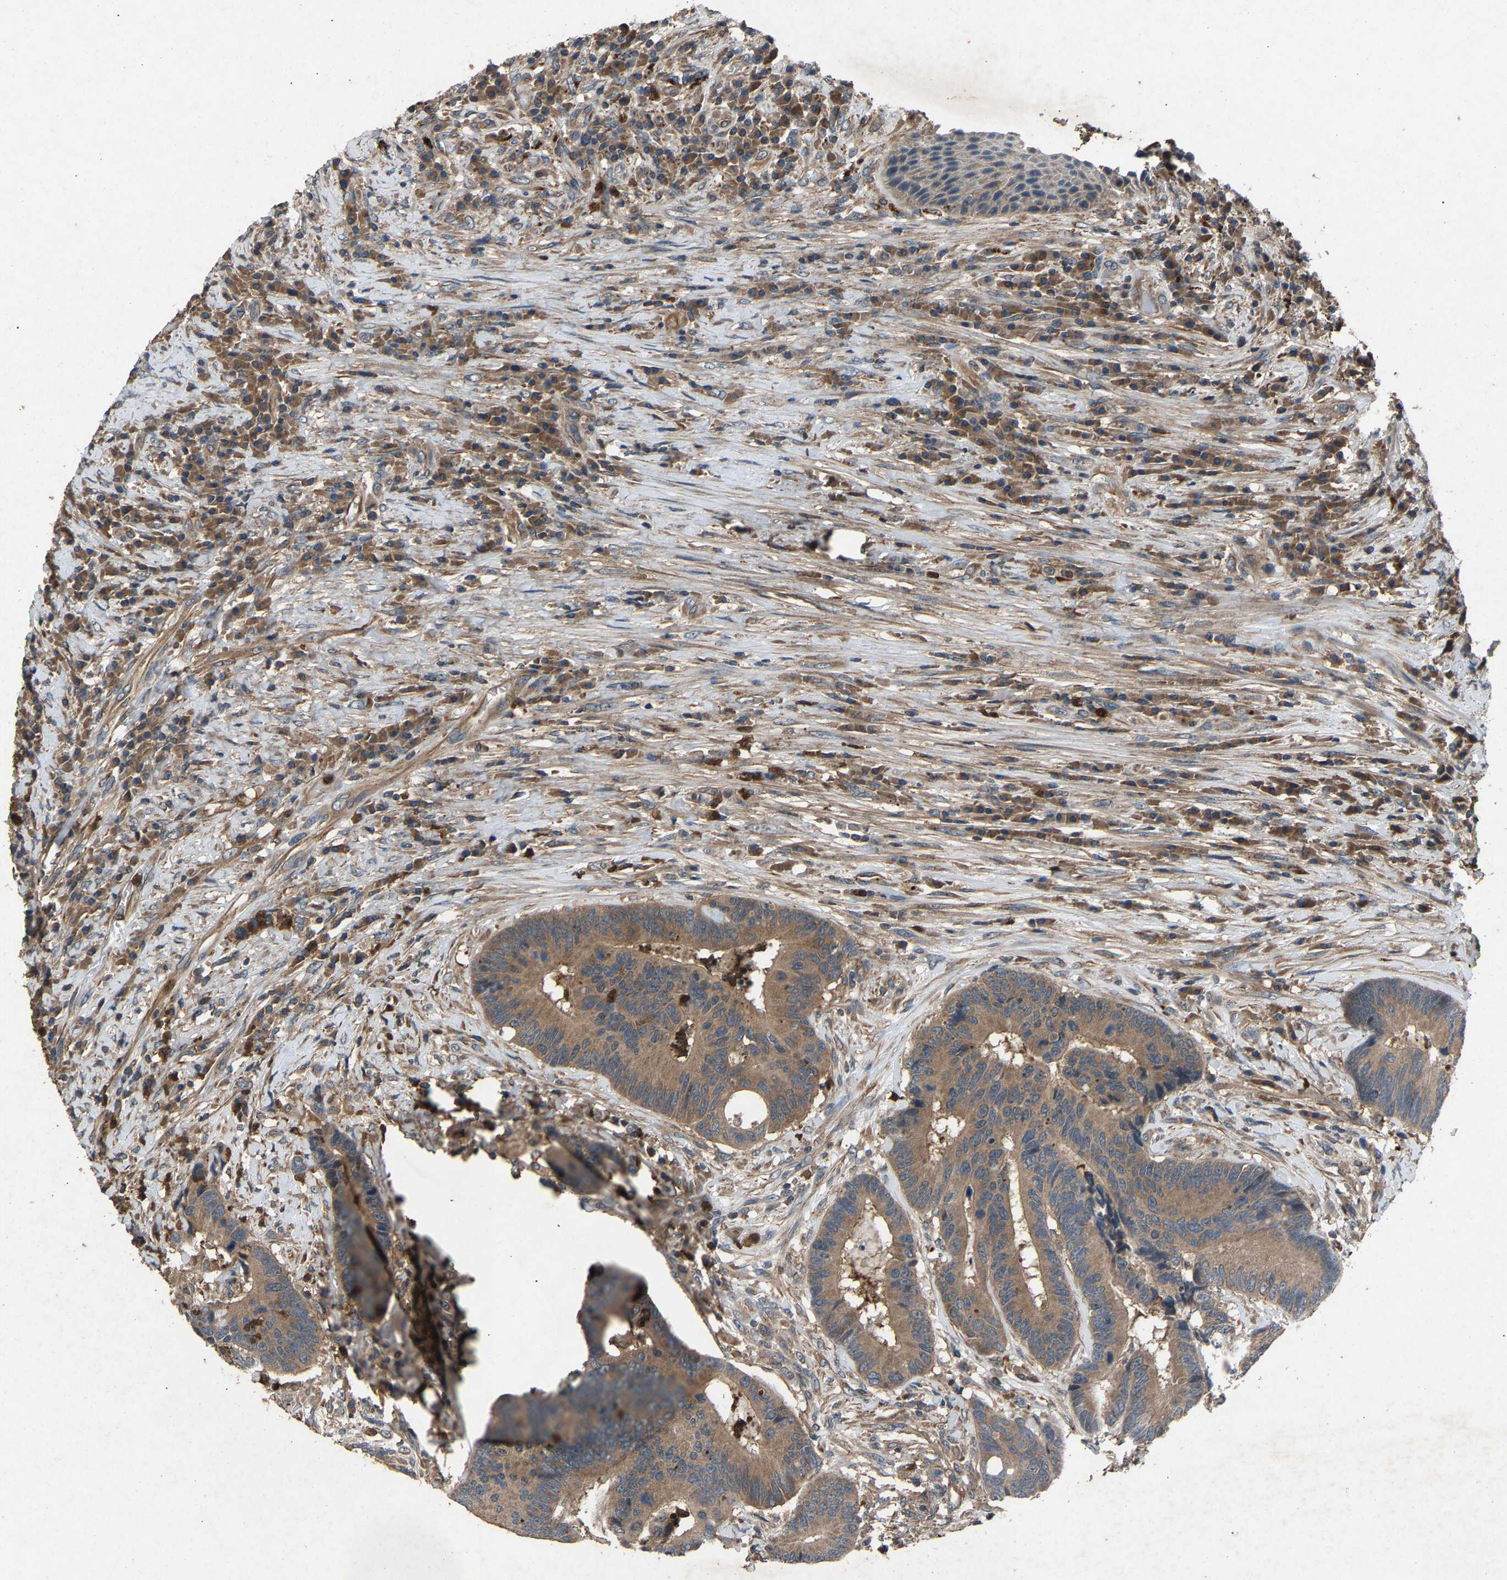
{"staining": {"intensity": "moderate", "quantity": ">75%", "location": "cytoplasmic/membranous"}, "tissue": "colorectal cancer", "cell_type": "Tumor cells", "image_type": "cancer", "snomed": [{"axis": "morphology", "description": "Adenocarcinoma, NOS"}, {"axis": "topography", "description": "Rectum"}, {"axis": "topography", "description": "Anal"}], "caption": "Moderate cytoplasmic/membranous protein staining is seen in approximately >75% of tumor cells in colorectal cancer. (DAB = brown stain, brightfield microscopy at high magnification).", "gene": "PPID", "patient": {"sex": "female", "age": 89}}